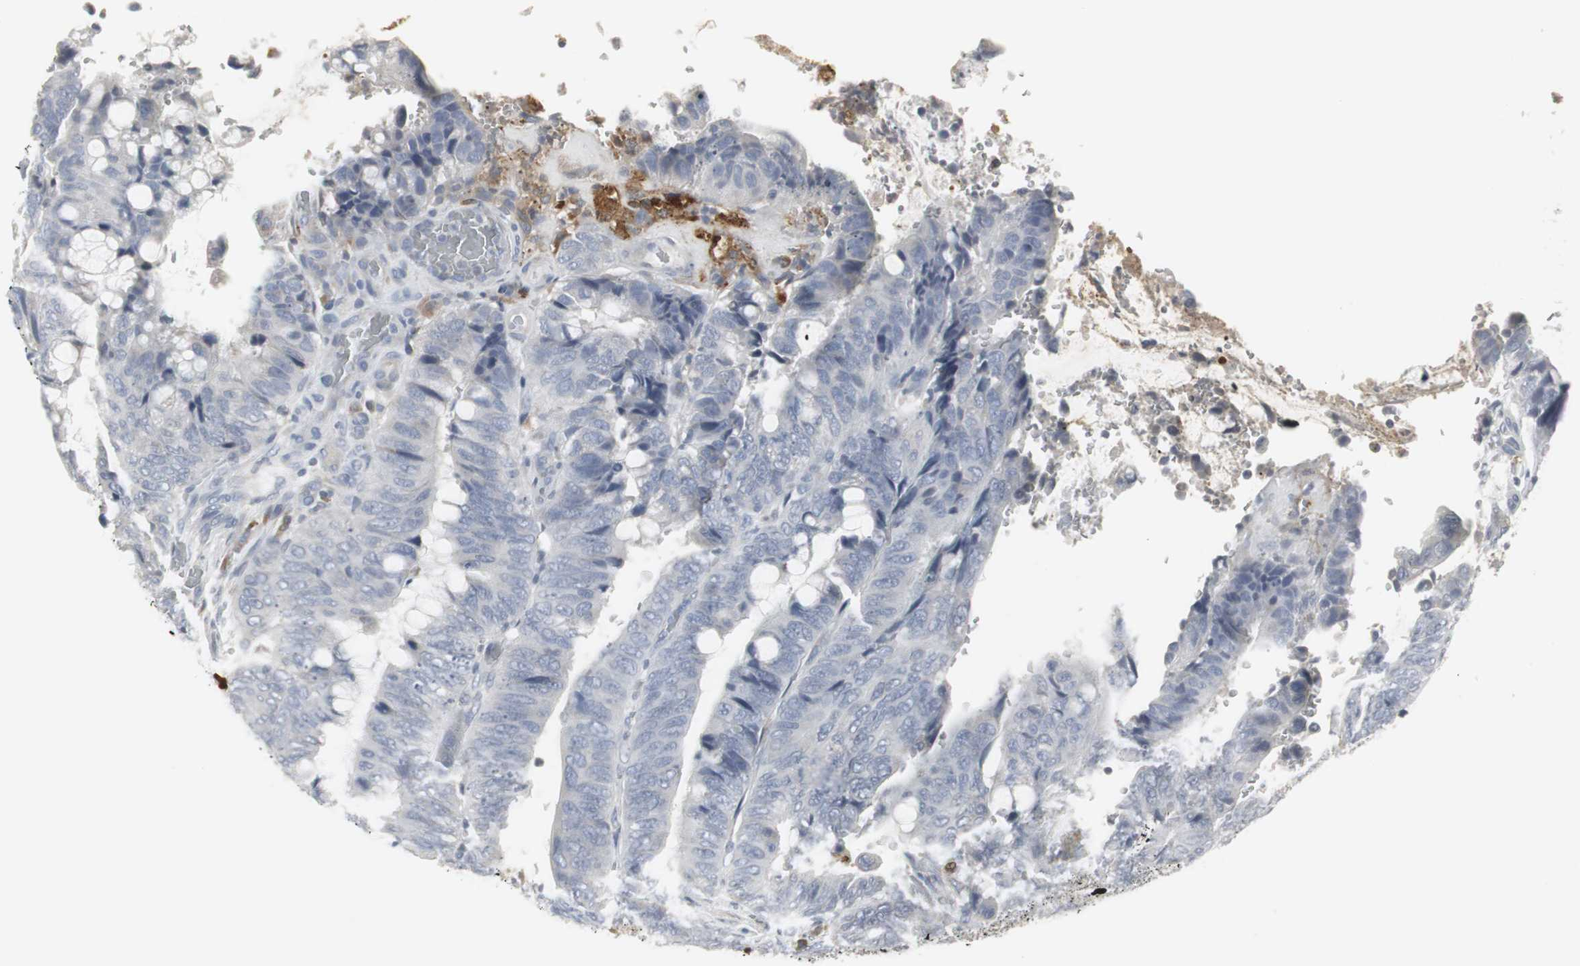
{"staining": {"intensity": "negative", "quantity": "none", "location": "none"}, "tissue": "colorectal cancer", "cell_type": "Tumor cells", "image_type": "cancer", "snomed": [{"axis": "morphology", "description": "Normal tissue, NOS"}, {"axis": "morphology", "description": "Adenocarcinoma, NOS"}, {"axis": "topography", "description": "Rectum"}, {"axis": "topography", "description": "Peripheral nerve tissue"}], "caption": "Colorectal adenocarcinoma was stained to show a protein in brown. There is no significant staining in tumor cells.", "gene": "PI15", "patient": {"sex": "male", "age": 92}}